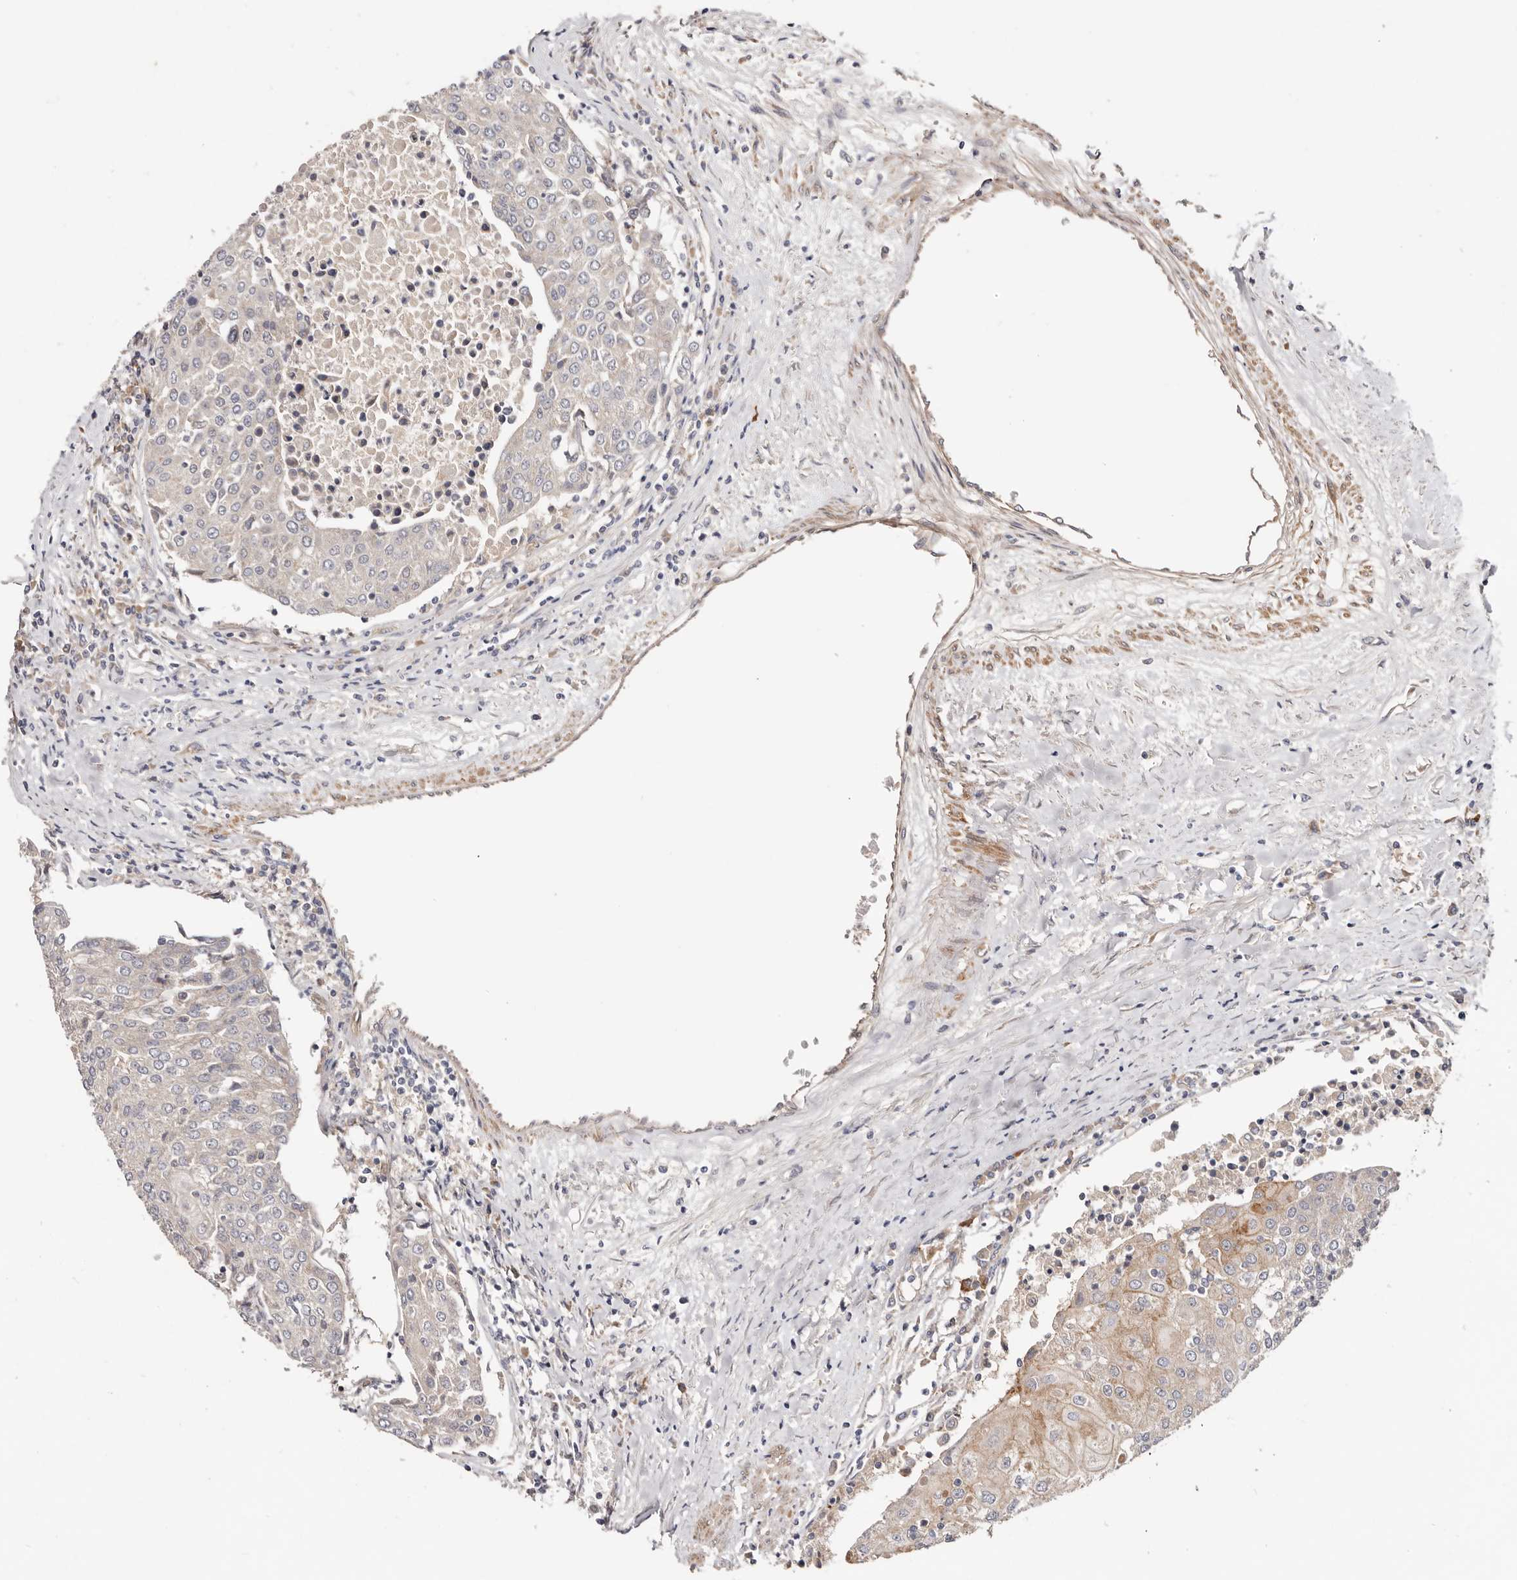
{"staining": {"intensity": "moderate", "quantity": "<25%", "location": "cytoplasmic/membranous"}, "tissue": "urothelial cancer", "cell_type": "Tumor cells", "image_type": "cancer", "snomed": [{"axis": "morphology", "description": "Urothelial carcinoma, High grade"}, {"axis": "topography", "description": "Urinary bladder"}], "caption": "A low amount of moderate cytoplasmic/membranous expression is identified in approximately <25% of tumor cells in urothelial carcinoma (high-grade) tissue.", "gene": "MACF1", "patient": {"sex": "female", "age": 85}}